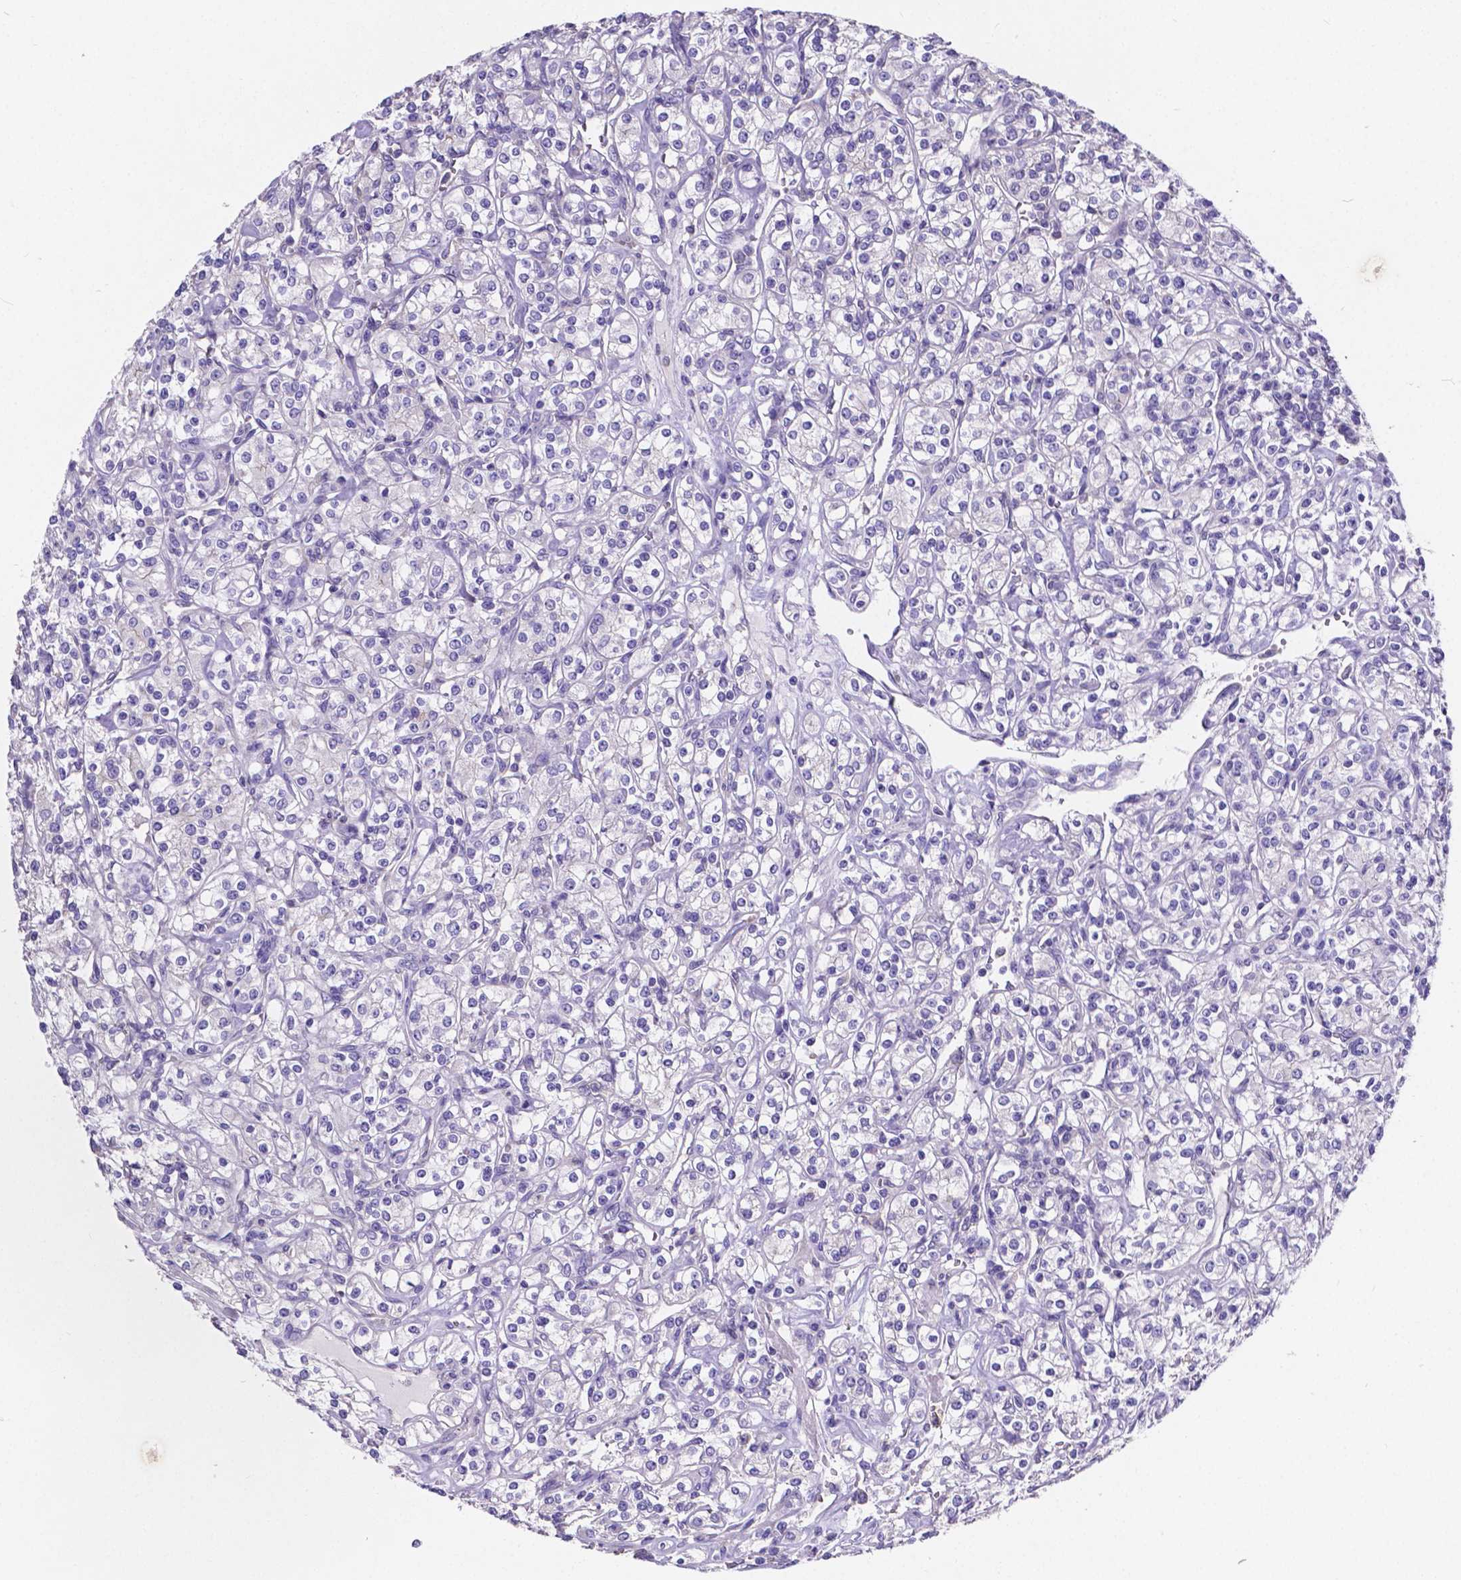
{"staining": {"intensity": "negative", "quantity": "none", "location": "none"}, "tissue": "renal cancer", "cell_type": "Tumor cells", "image_type": "cancer", "snomed": [{"axis": "morphology", "description": "Adenocarcinoma, NOS"}, {"axis": "topography", "description": "Kidney"}], "caption": "Tumor cells are negative for protein expression in human renal cancer (adenocarcinoma). (DAB IHC, high magnification).", "gene": "ATP6V1D", "patient": {"sex": "male", "age": 77}}